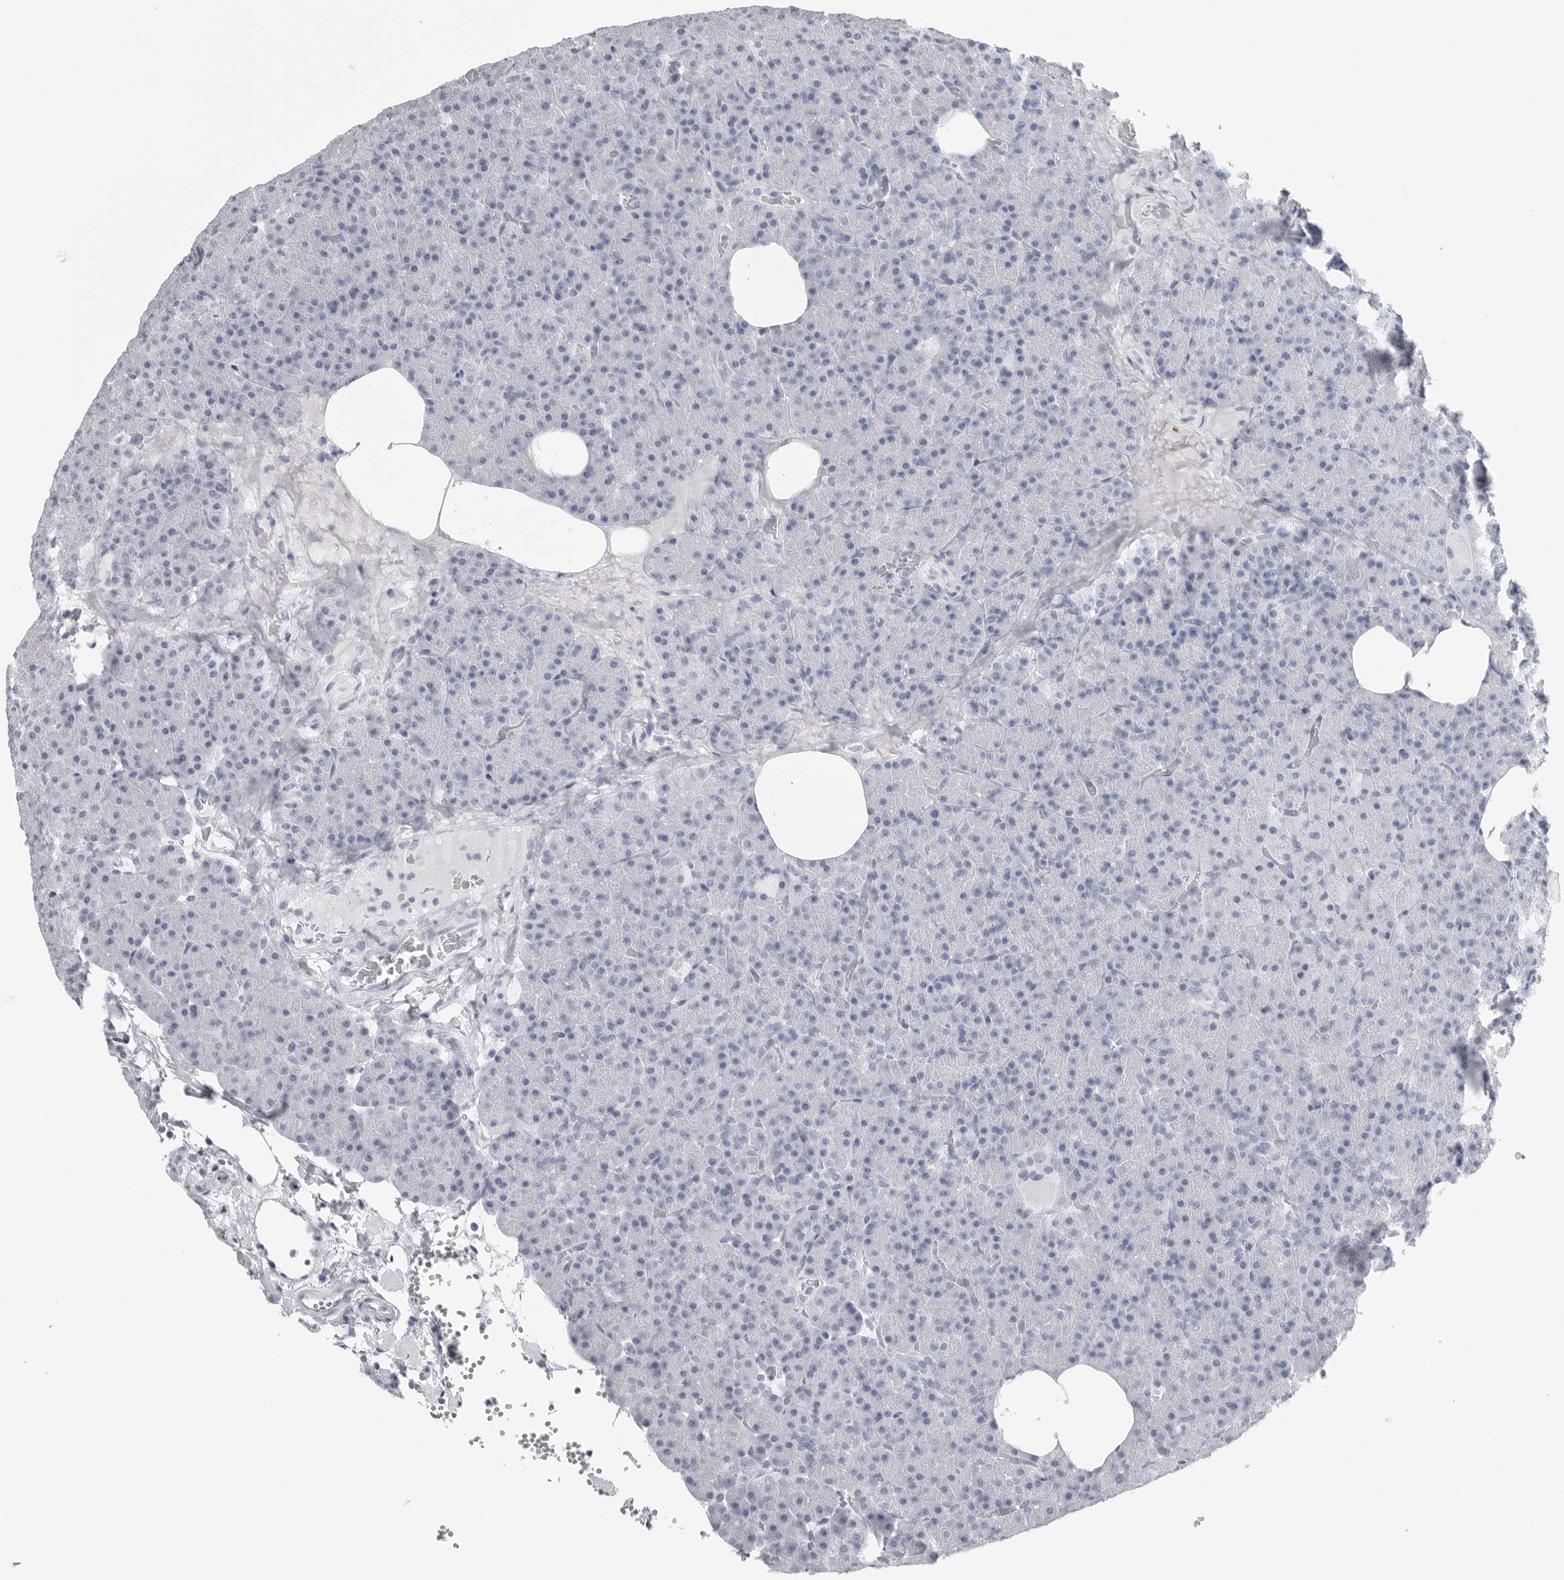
{"staining": {"intensity": "negative", "quantity": "none", "location": "none"}, "tissue": "pancreas", "cell_type": "Exocrine glandular cells", "image_type": "normal", "snomed": [{"axis": "morphology", "description": "Normal tissue, NOS"}, {"axis": "morphology", "description": "Carcinoid, malignant, NOS"}, {"axis": "topography", "description": "Pancreas"}], "caption": "High power microscopy image of an immunohistochemistry histopathology image of normal pancreas, revealing no significant staining in exocrine glandular cells. (Stains: DAB (3,3'-diaminobenzidine) immunohistochemistry with hematoxylin counter stain, Microscopy: brightfield microscopy at high magnification).", "gene": "CSH1", "patient": {"sex": "female", "age": 35}}